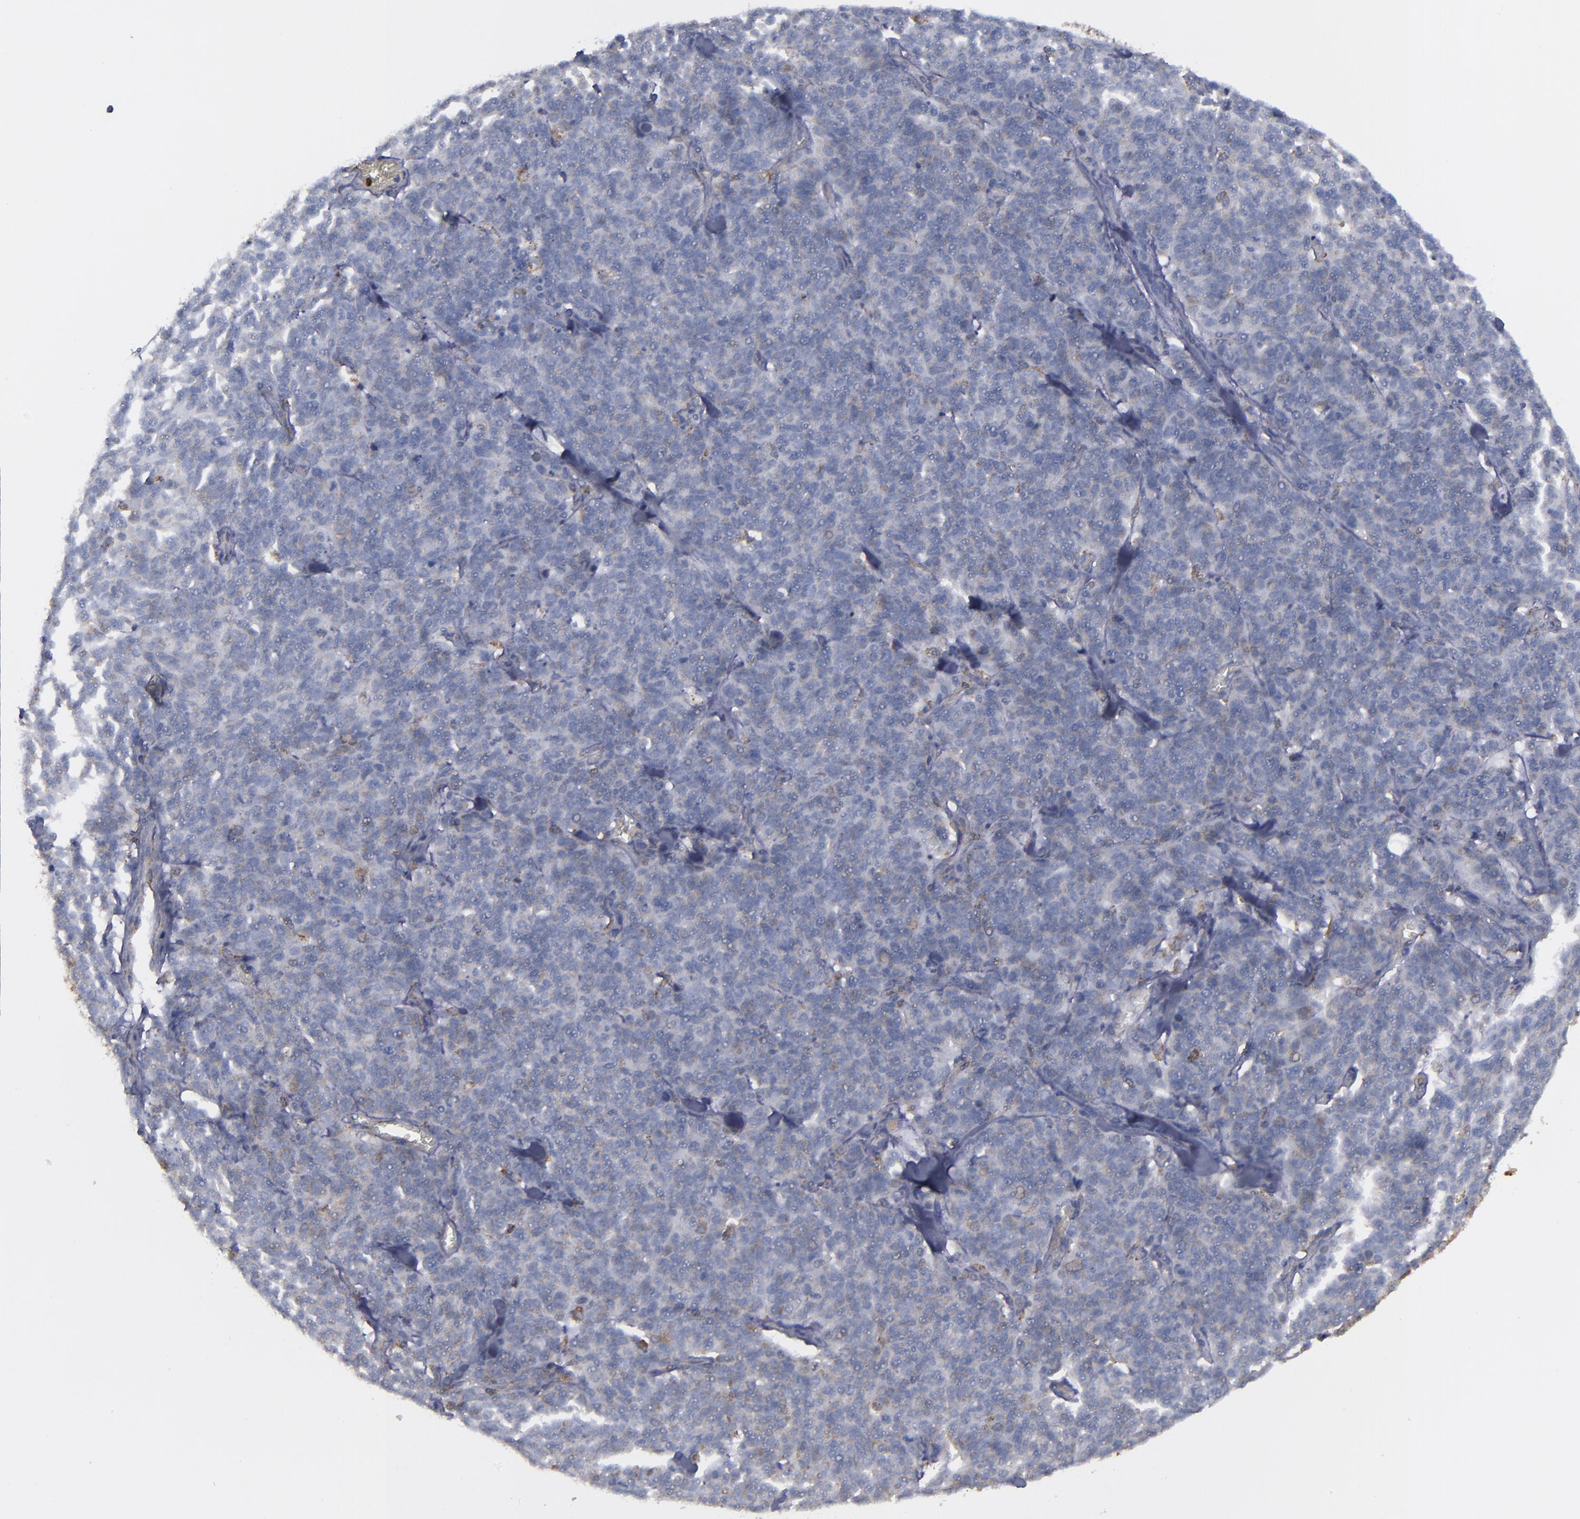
{"staining": {"intensity": "negative", "quantity": "none", "location": "none"}, "tissue": "lung cancer", "cell_type": "Tumor cells", "image_type": "cancer", "snomed": [{"axis": "morphology", "description": "Neoplasm, malignant, NOS"}, {"axis": "topography", "description": "Lung"}], "caption": "This is a photomicrograph of immunohistochemistry (IHC) staining of lung cancer, which shows no expression in tumor cells.", "gene": "ERLIN2", "patient": {"sex": "female", "age": 58}}